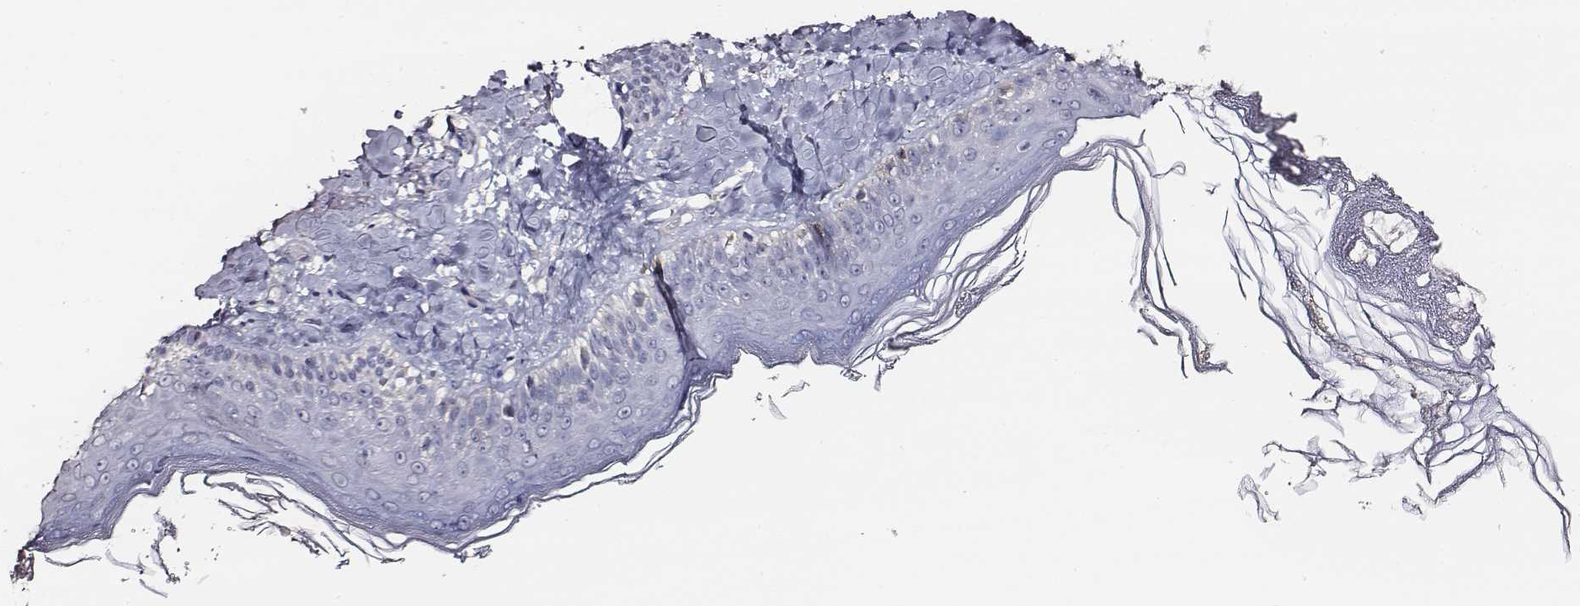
{"staining": {"intensity": "negative", "quantity": "none", "location": "none"}, "tissue": "skin", "cell_type": "Fibroblasts", "image_type": "normal", "snomed": [{"axis": "morphology", "description": "Normal tissue, NOS"}, {"axis": "topography", "description": "Skin"}], "caption": "DAB immunohistochemical staining of benign skin displays no significant staining in fibroblasts. Nuclei are stained in blue.", "gene": "AADAT", "patient": {"sex": "male", "age": 73}}